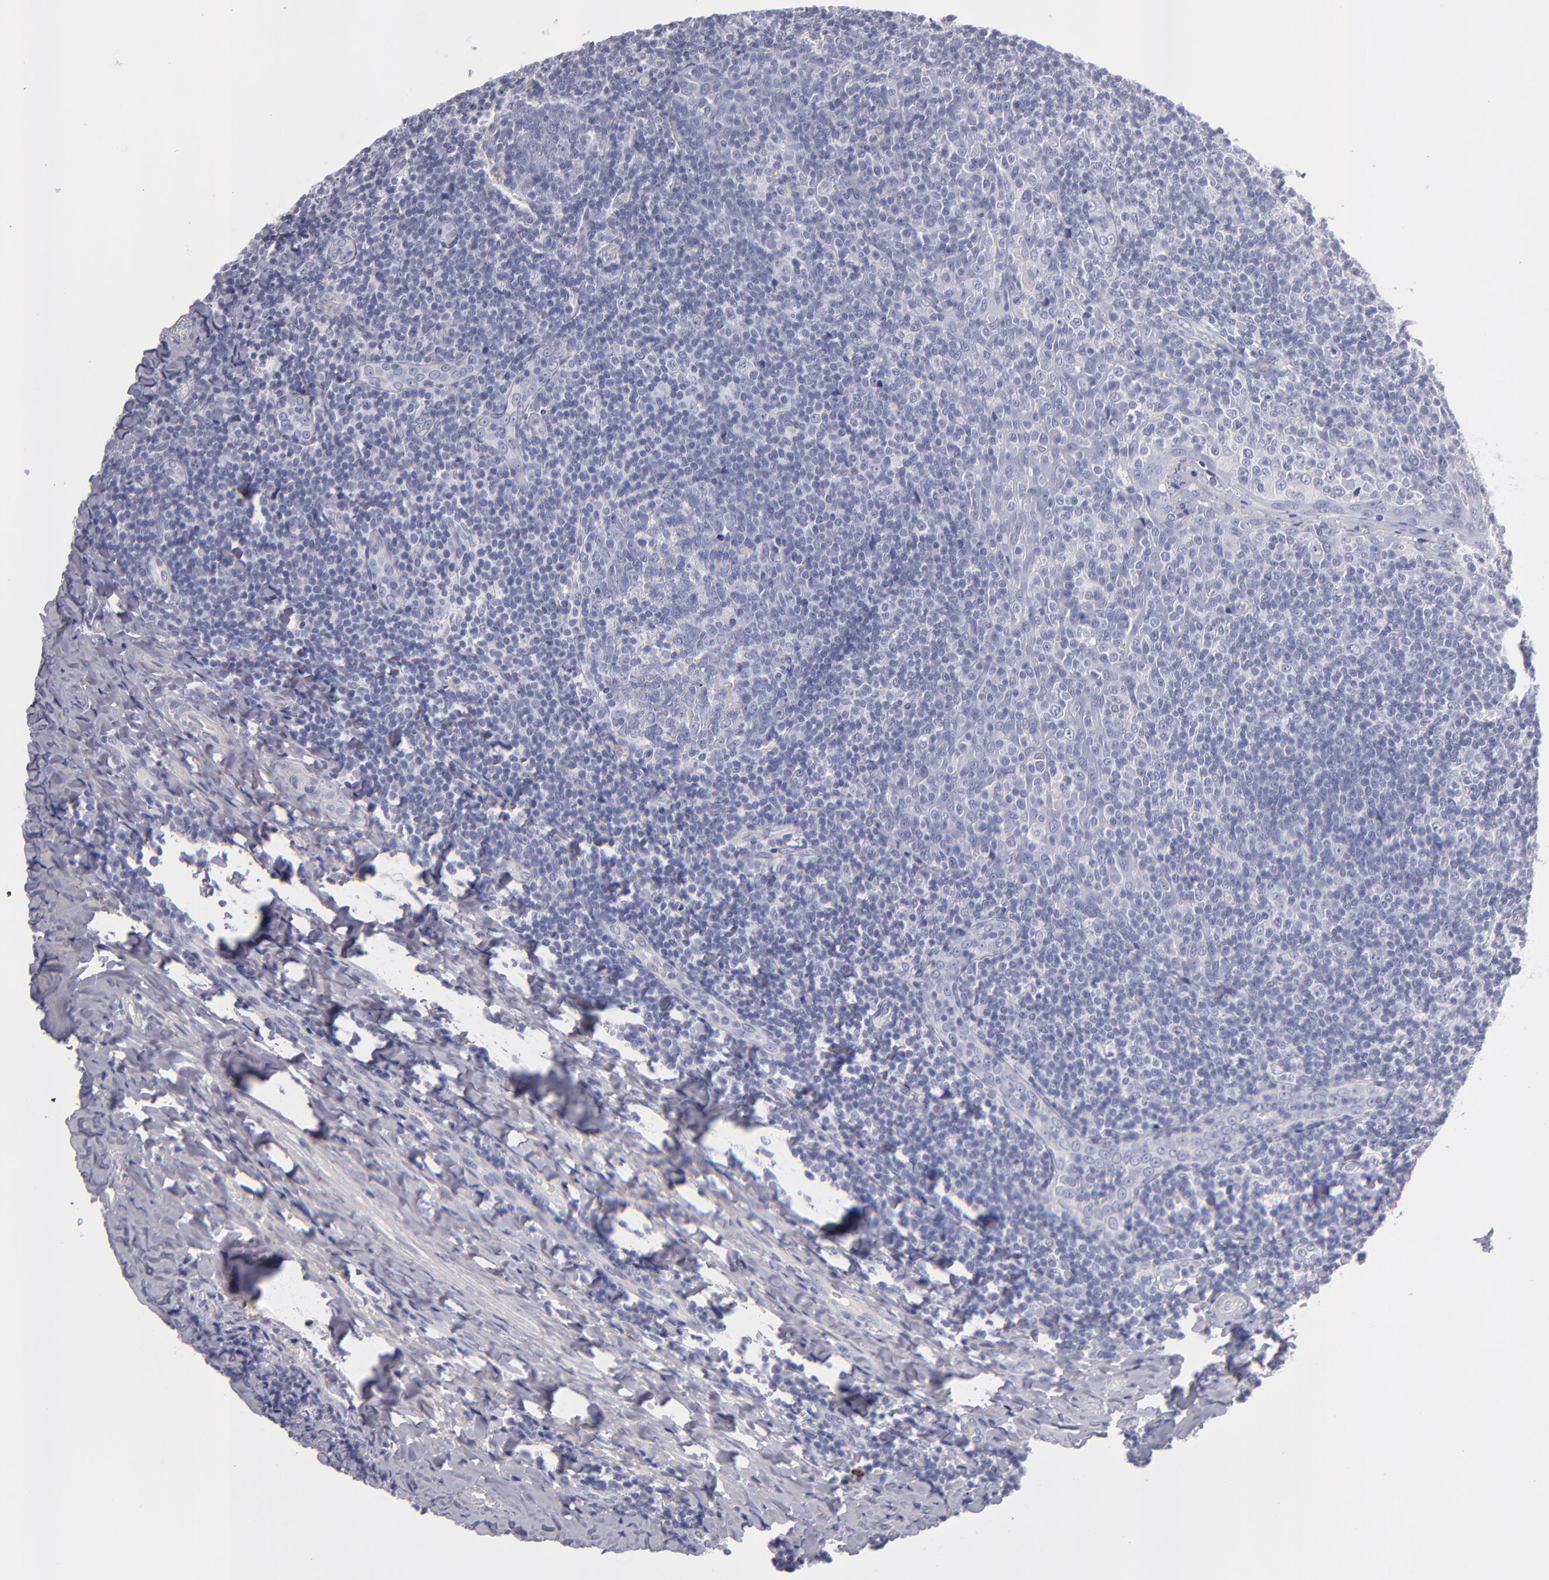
{"staining": {"intensity": "negative", "quantity": "none", "location": "none"}, "tissue": "tonsil", "cell_type": "Germinal center cells", "image_type": "normal", "snomed": [{"axis": "morphology", "description": "Normal tissue, NOS"}, {"axis": "topography", "description": "Tonsil"}], "caption": "The immunohistochemistry (IHC) image has no significant positivity in germinal center cells of tonsil. (DAB (3,3'-diaminobenzidine) IHC with hematoxylin counter stain).", "gene": "MB", "patient": {"sex": "male", "age": 31}}